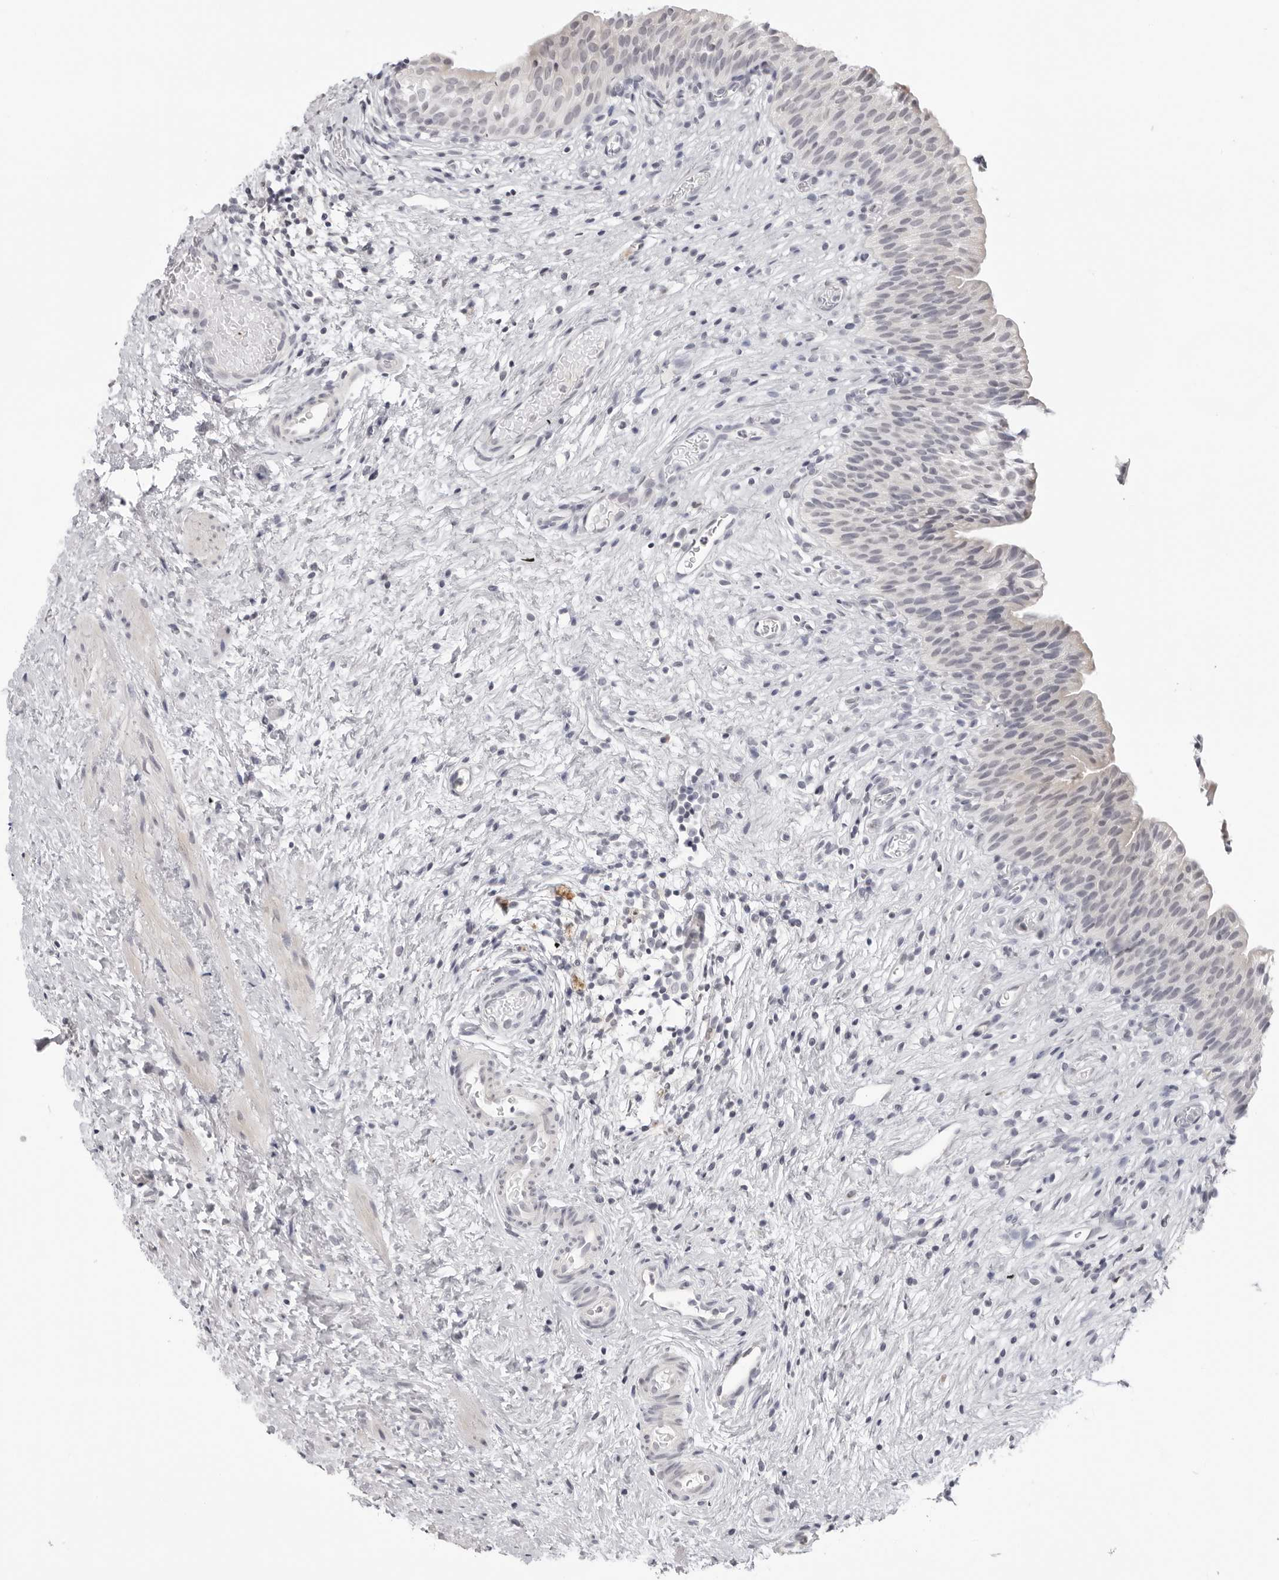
{"staining": {"intensity": "moderate", "quantity": "<25%", "location": "cytoplasmic/membranous"}, "tissue": "urinary bladder", "cell_type": "Urothelial cells", "image_type": "normal", "snomed": [{"axis": "morphology", "description": "Normal tissue, NOS"}, {"axis": "topography", "description": "Urinary bladder"}], "caption": "A photomicrograph of urinary bladder stained for a protein exhibits moderate cytoplasmic/membranous brown staining in urothelial cells. (brown staining indicates protein expression, while blue staining denotes nuclei).", "gene": "ACP6", "patient": {"sex": "male", "age": 1}}